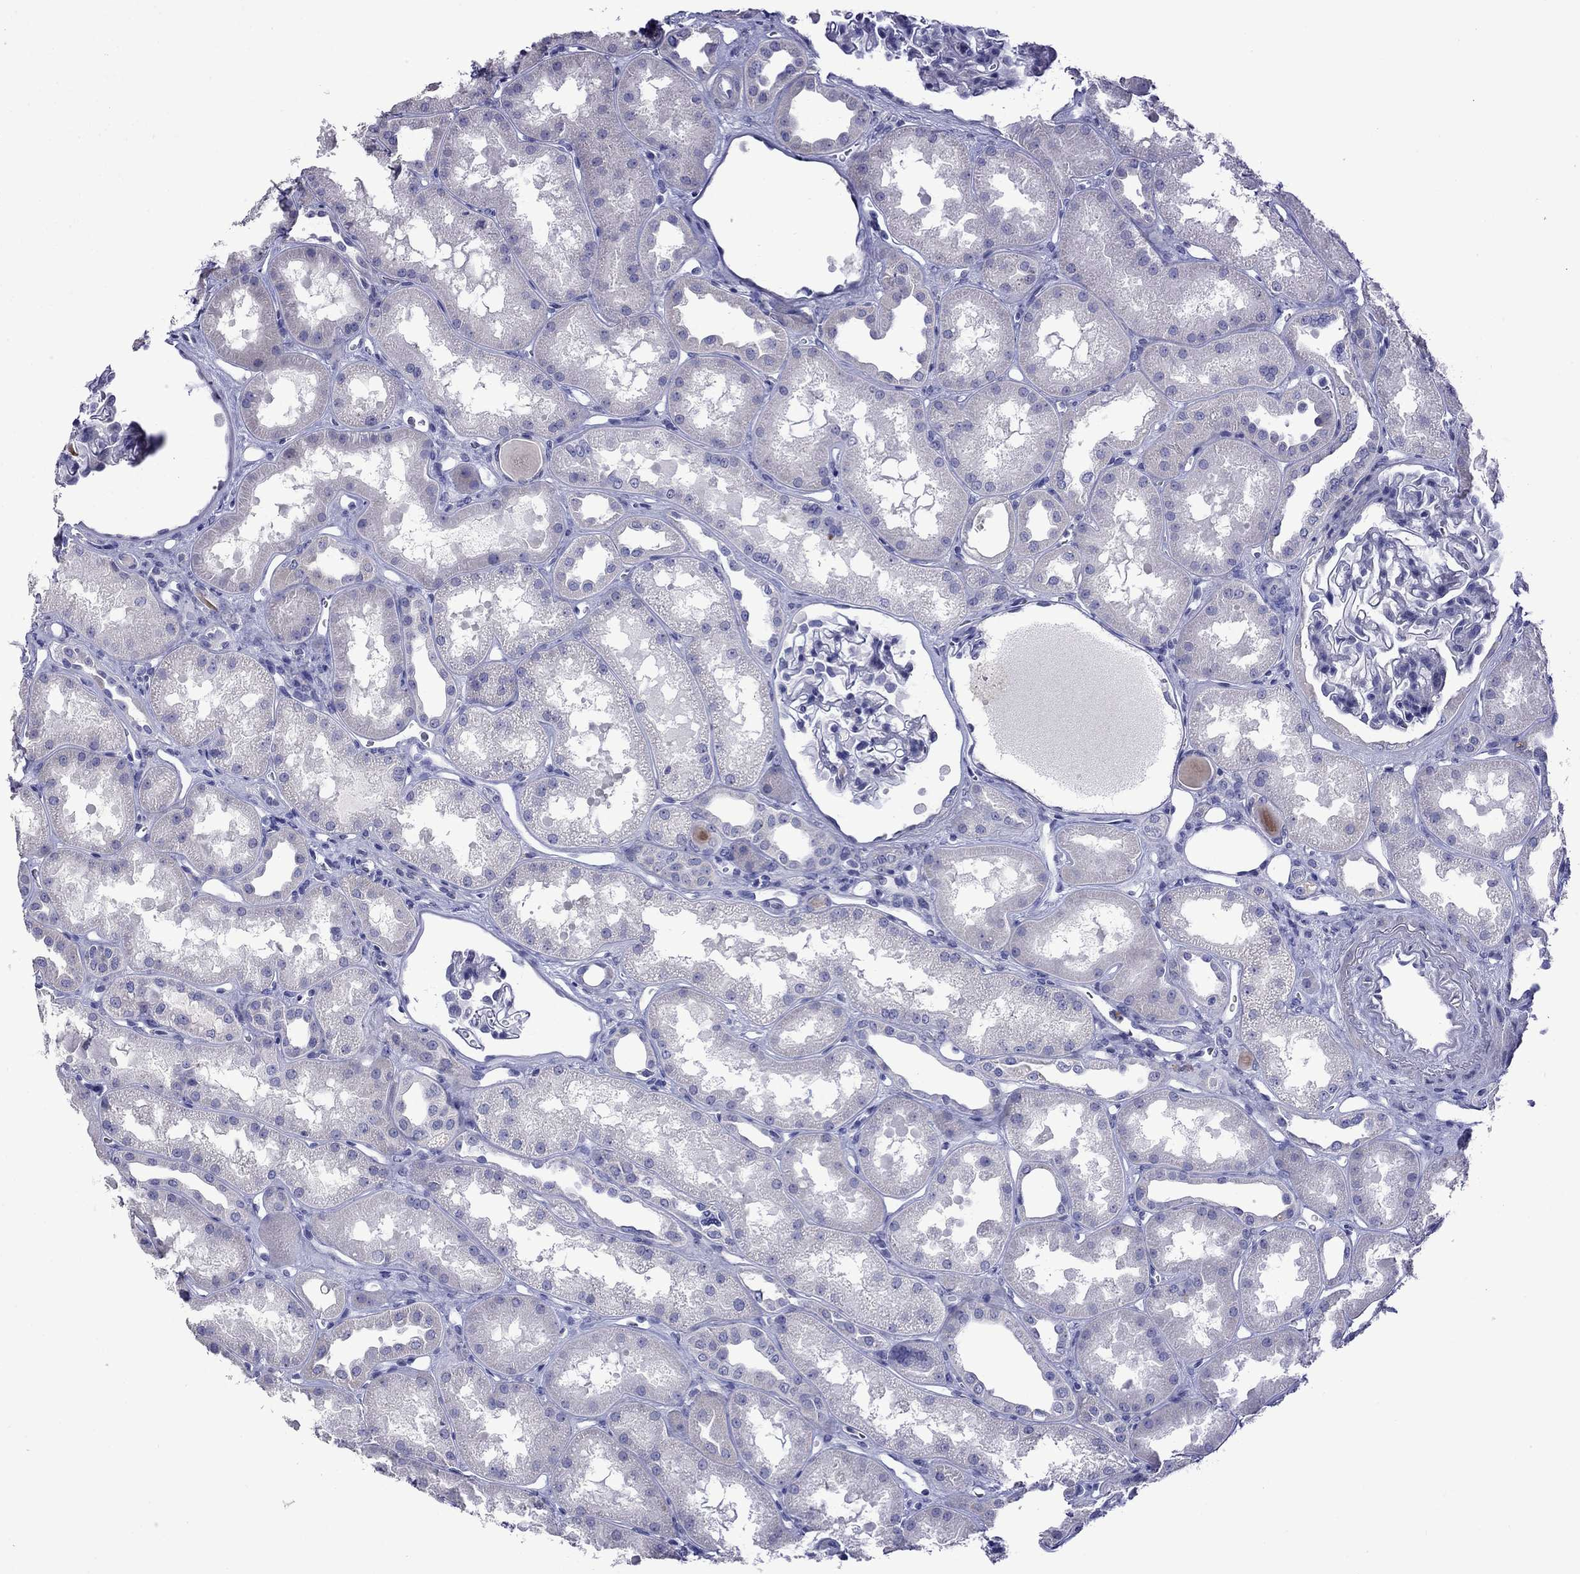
{"staining": {"intensity": "negative", "quantity": "none", "location": "none"}, "tissue": "kidney", "cell_type": "Cells in glomeruli", "image_type": "normal", "snomed": [{"axis": "morphology", "description": "Normal tissue, NOS"}, {"axis": "topography", "description": "Kidney"}], "caption": "An IHC photomicrograph of normal kidney is shown. There is no staining in cells in glomeruli of kidney. Brightfield microscopy of immunohistochemistry (IHC) stained with DAB (brown) and hematoxylin (blue), captured at high magnification.", "gene": "STAR", "patient": {"sex": "male", "age": 61}}